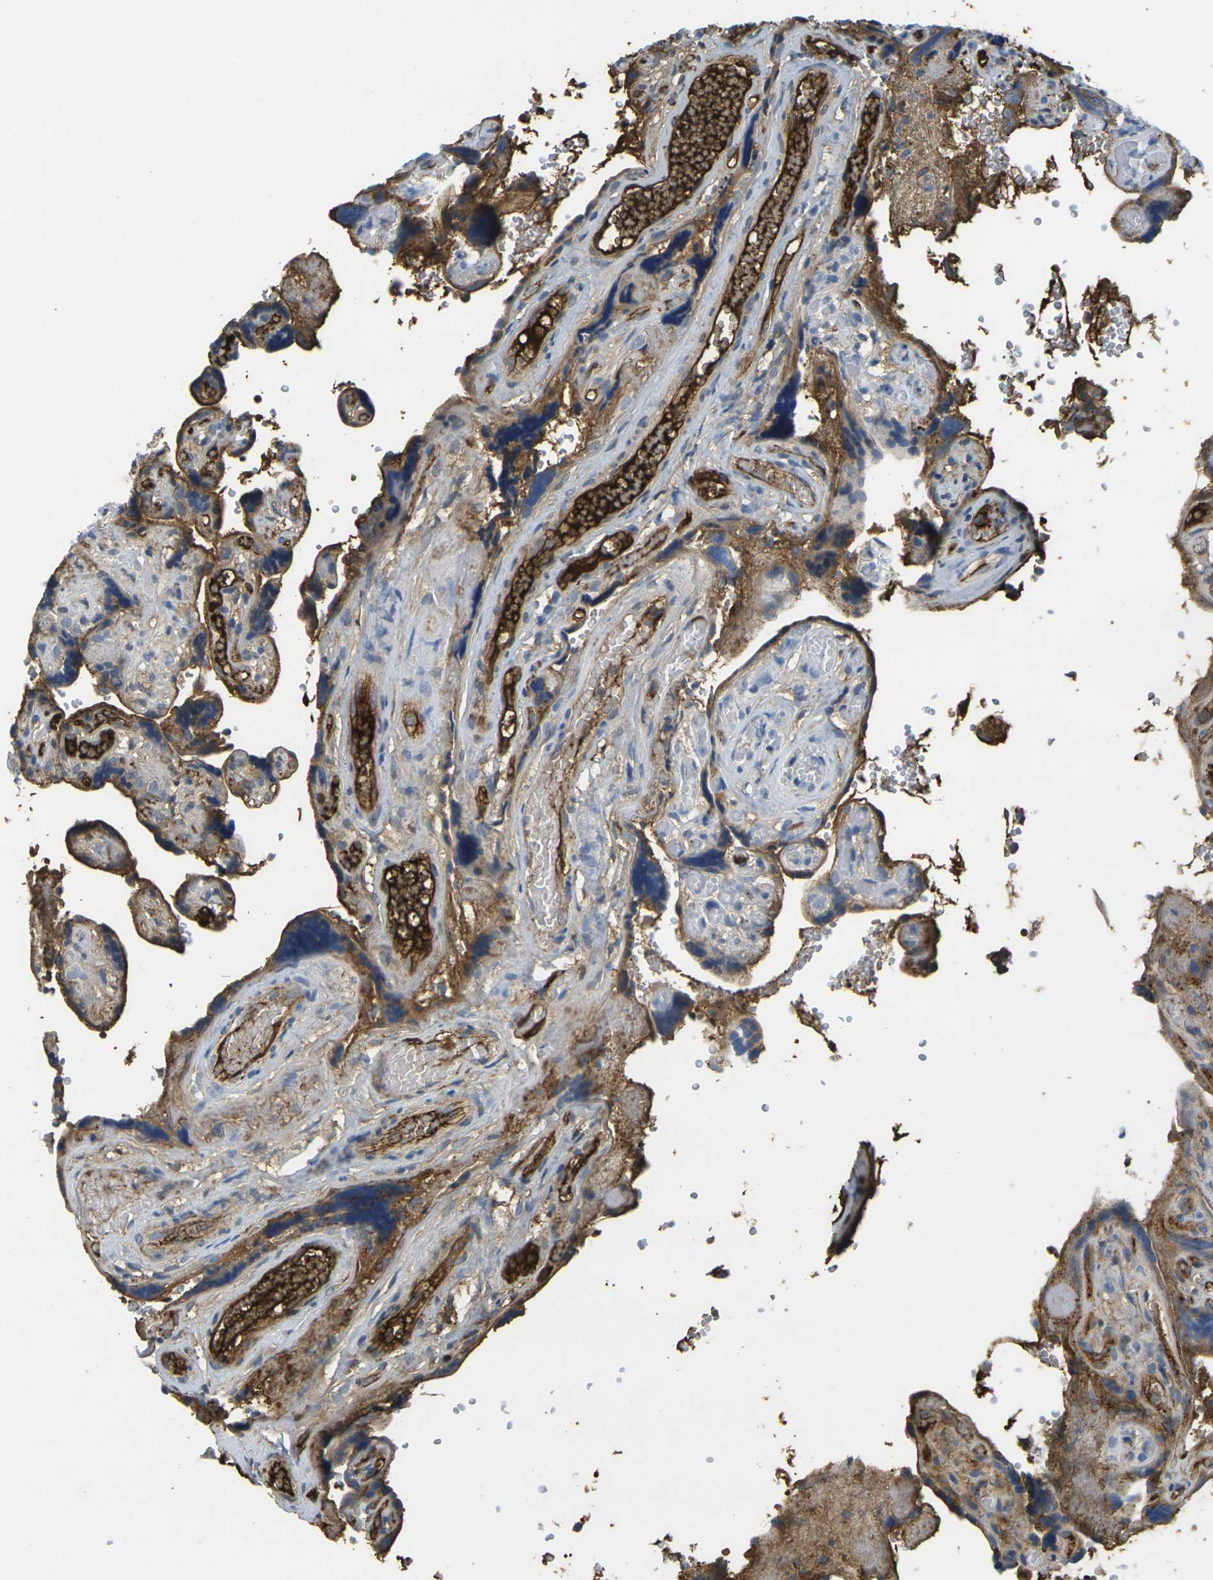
{"staining": {"intensity": "moderate", "quantity": "25%-75%", "location": "cytoplasmic/membranous"}, "tissue": "placenta", "cell_type": "Decidual cells", "image_type": "normal", "snomed": [{"axis": "morphology", "description": "Normal tissue, NOS"}, {"axis": "topography", "description": "Placenta"}], "caption": "This micrograph demonstrates immunohistochemistry (IHC) staining of unremarkable placenta, with medium moderate cytoplasmic/membranous staining in approximately 25%-75% of decidual cells.", "gene": "PLCD1", "patient": {"sex": "female", "age": 30}}